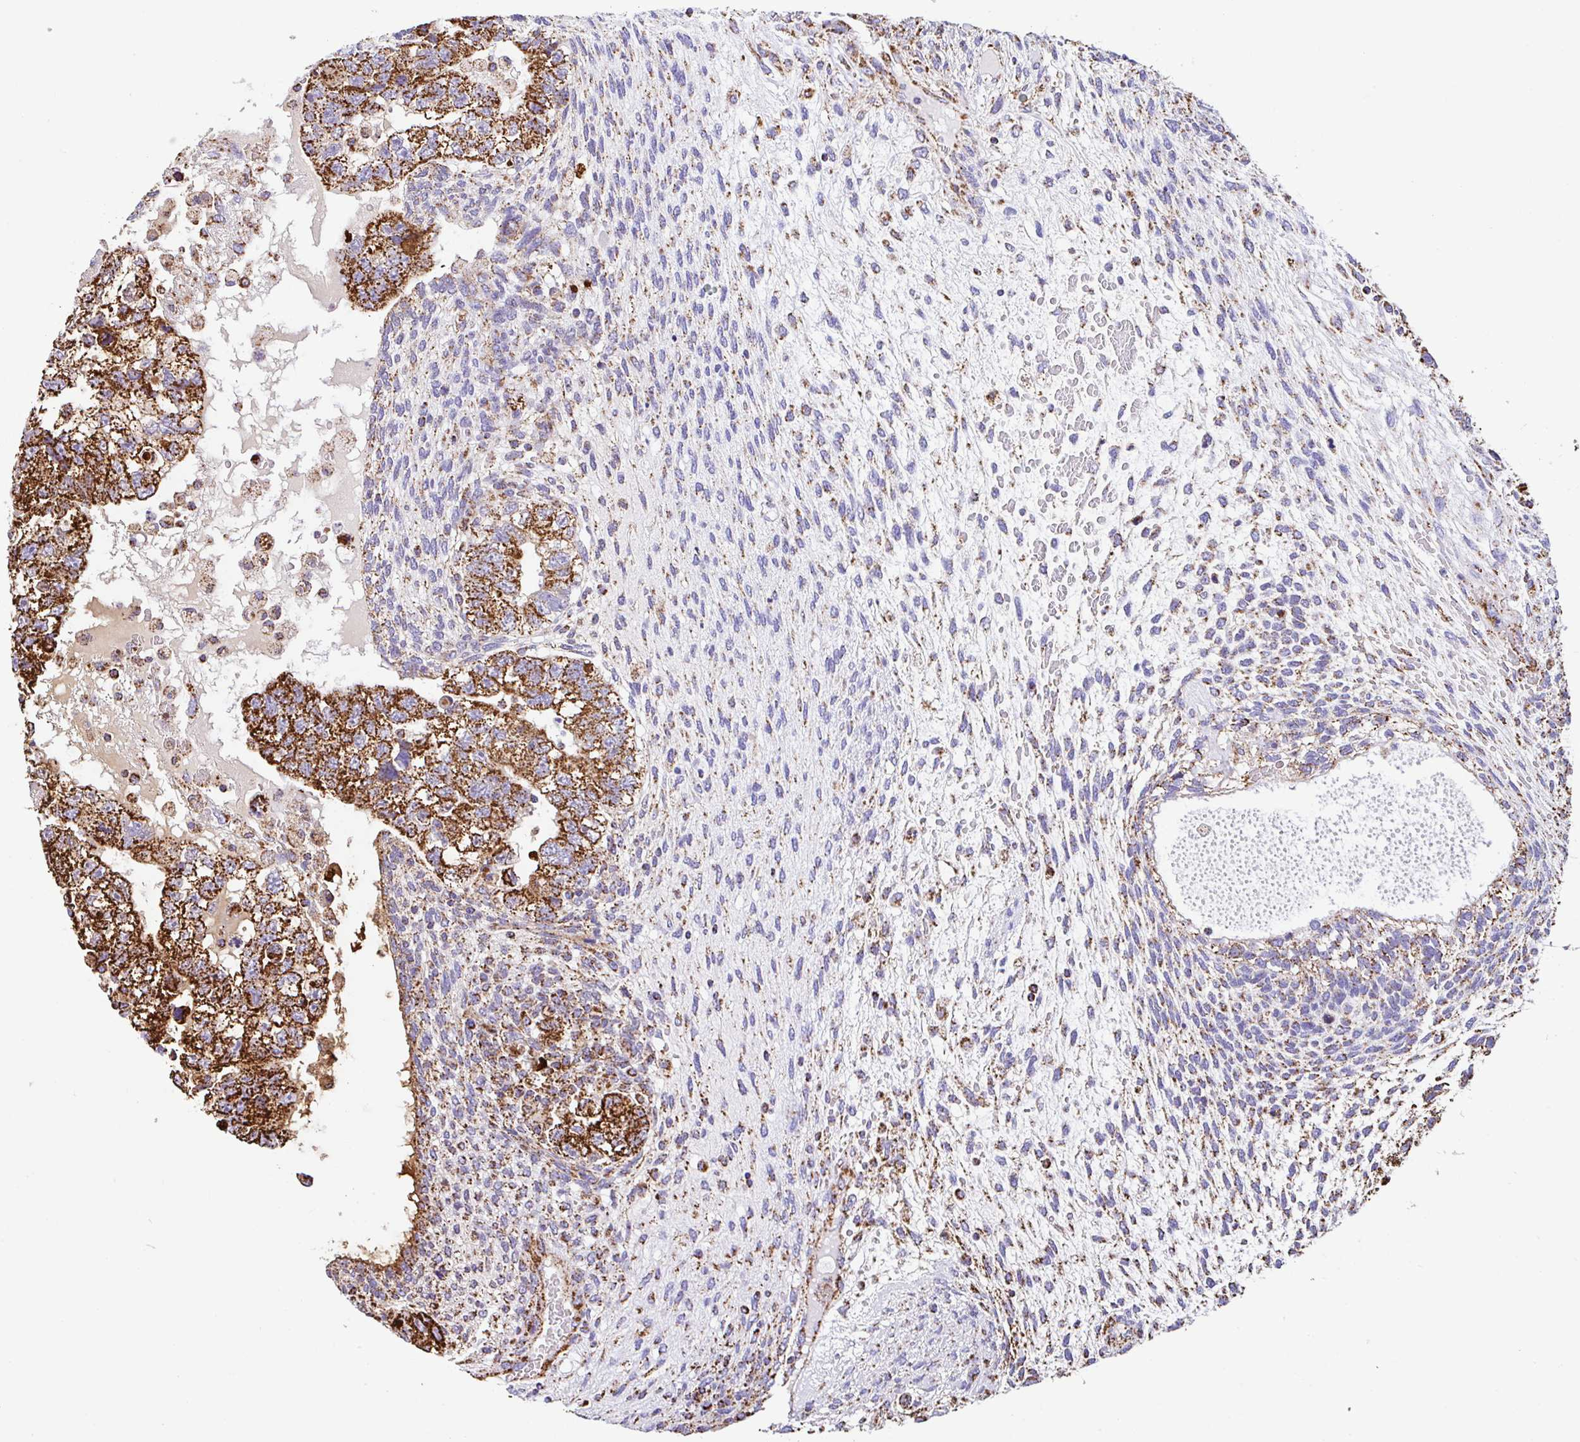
{"staining": {"intensity": "strong", "quantity": ">75%", "location": "cytoplasmic/membranous"}, "tissue": "testis cancer", "cell_type": "Tumor cells", "image_type": "cancer", "snomed": [{"axis": "morphology", "description": "Normal tissue, NOS"}, {"axis": "morphology", "description": "Carcinoma, Embryonal, NOS"}, {"axis": "topography", "description": "Testis"}], "caption": "Protein analysis of testis cancer (embryonal carcinoma) tissue demonstrates strong cytoplasmic/membranous staining in about >75% of tumor cells. The protein is shown in brown color, while the nuclei are stained blue.", "gene": "ANKRD33B", "patient": {"sex": "male", "age": 36}}